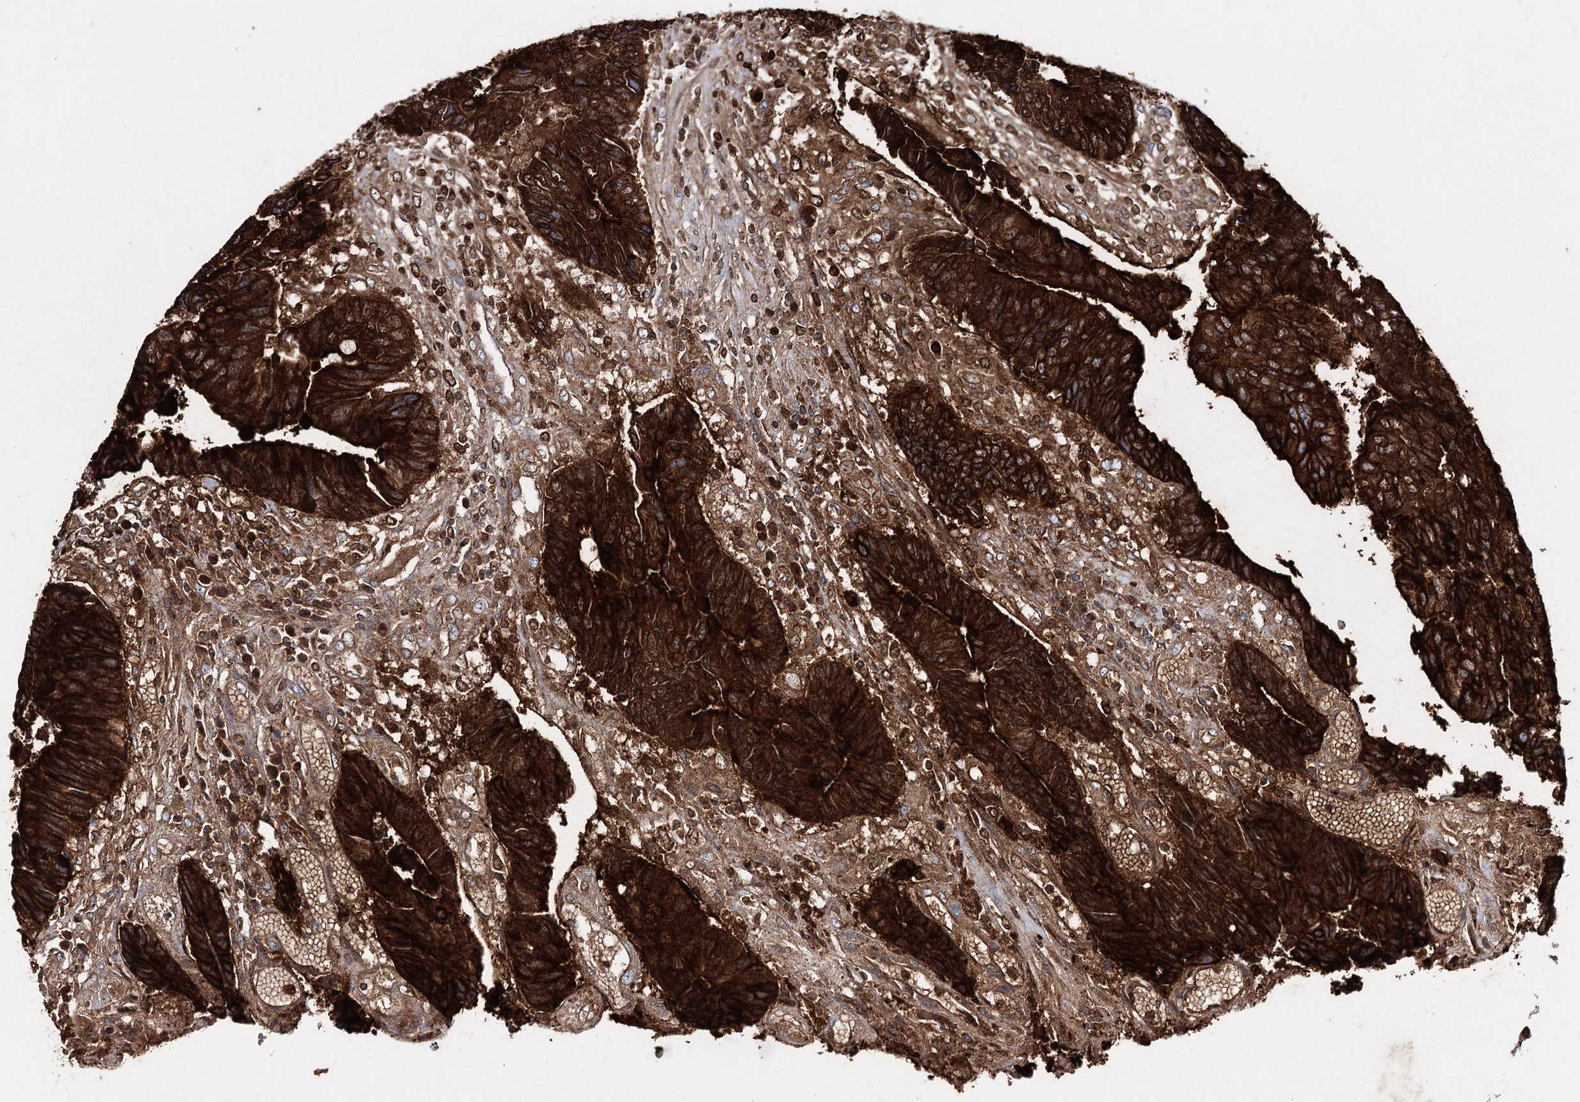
{"staining": {"intensity": "strong", "quantity": ">75%", "location": "cytoplasmic/membranous"}, "tissue": "colorectal cancer", "cell_type": "Tumor cells", "image_type": "cancer", "snomed": [{"axis": "morphology", "description": "Adenocarcinoma, NOS"}, {"axis": "topography", "description": "Rectum"}], "caption": "Immunohistochemical staining of colorectal cancer (adenocarcinoma) reveals high levels of strong cytoplasmic/membranous protein staining in approximately >75% of tumor cells.", "gene": "CEACAM8", "patient": {"sex": "male", "age": 84}}